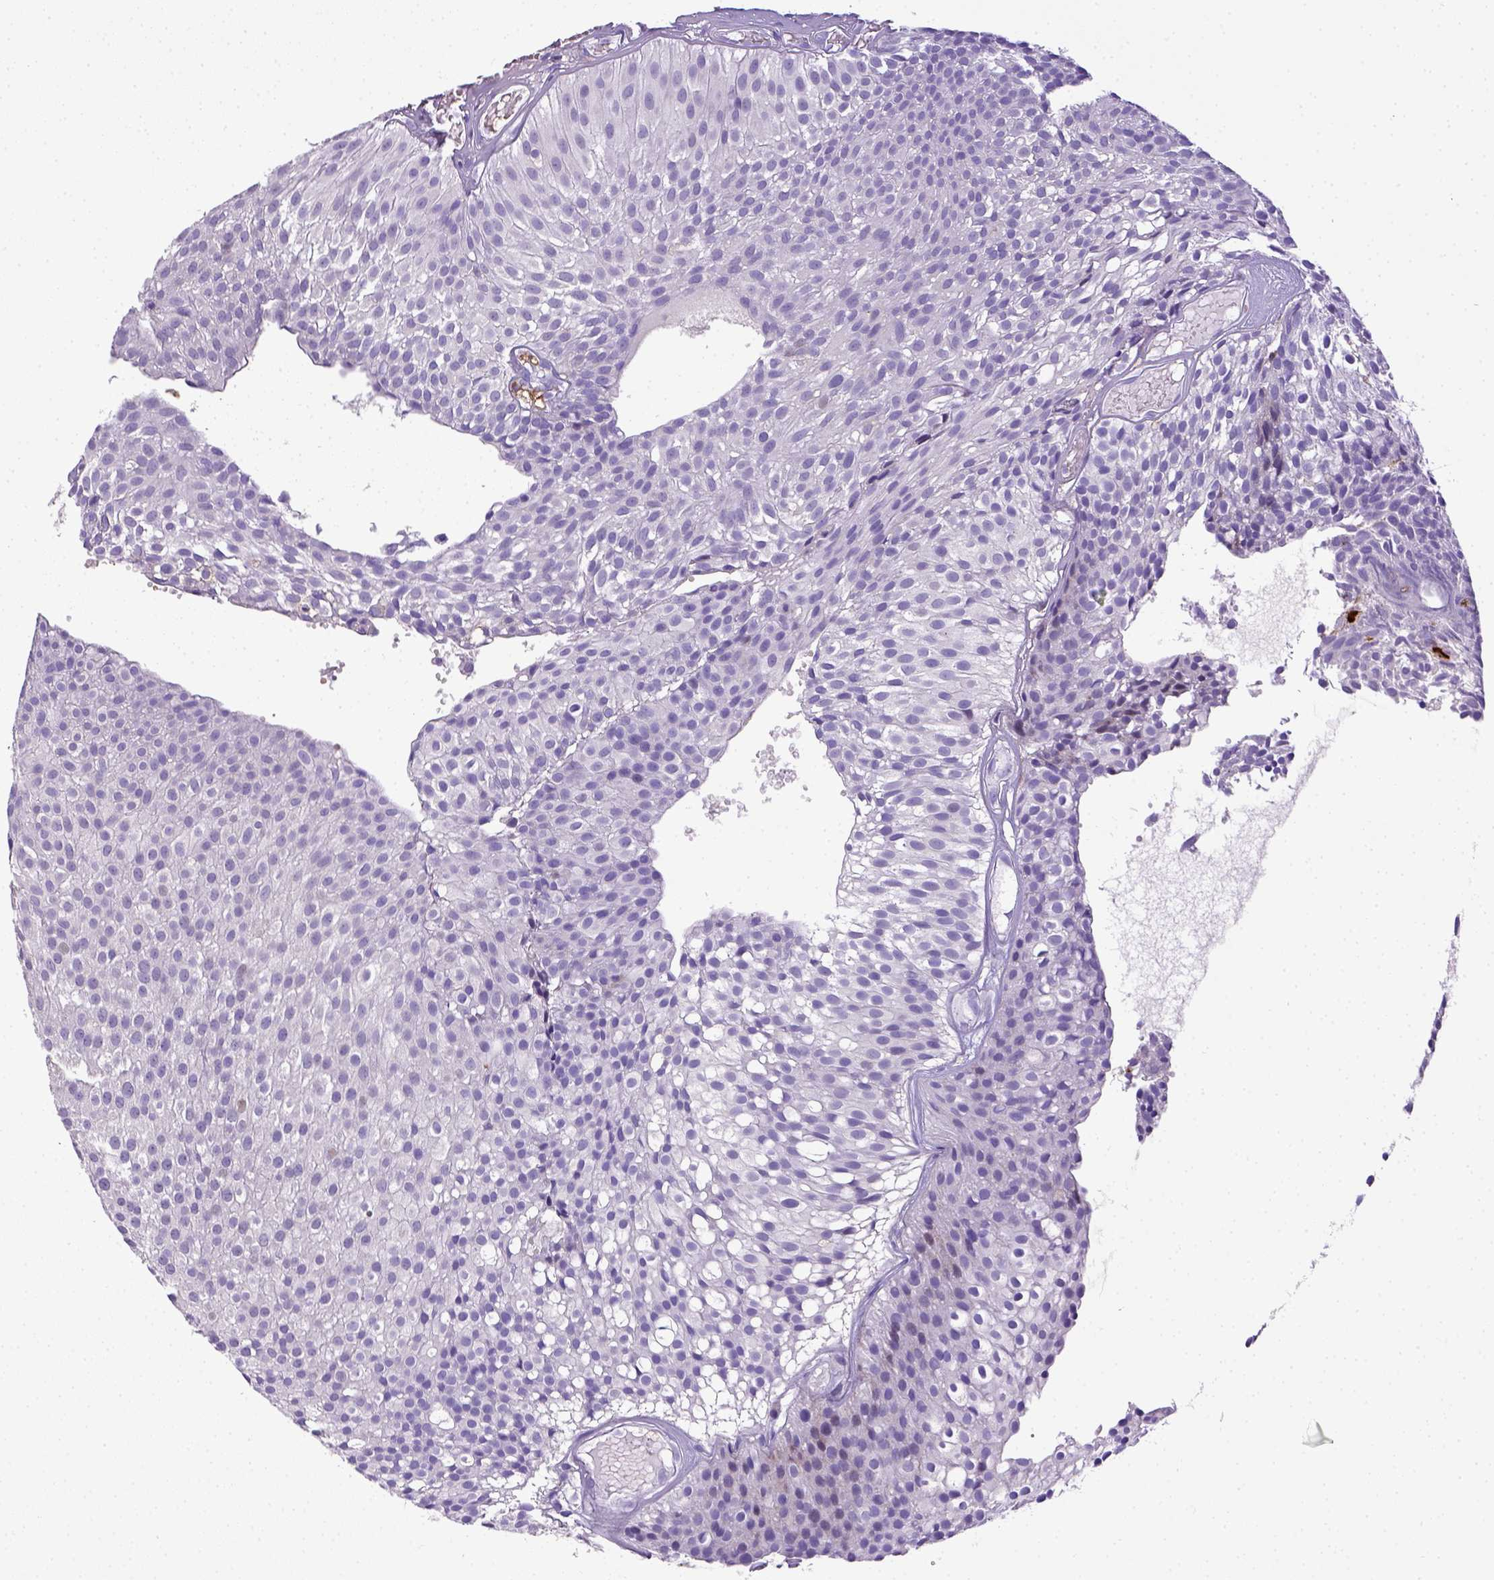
{"staining": {"intensity": "negative", "quantity": "none", "location": "none"}, "tissue": "urothelial cancer", "cell_type": "Tumor cells", "image_type": "cancer", "snomed": [{"axis": "morphology", "description": "Urothelial carcinoma, Low grade"}, {"axis": "topography", "description": "Urinary bladder"}], "caption": "DAB immunohistochemical staining of low-grade urothelial carcinoma reveals no significant staining in tumor cells.", "gene": "ITGAM", "patient": {"sex": "male", "age": 63}}